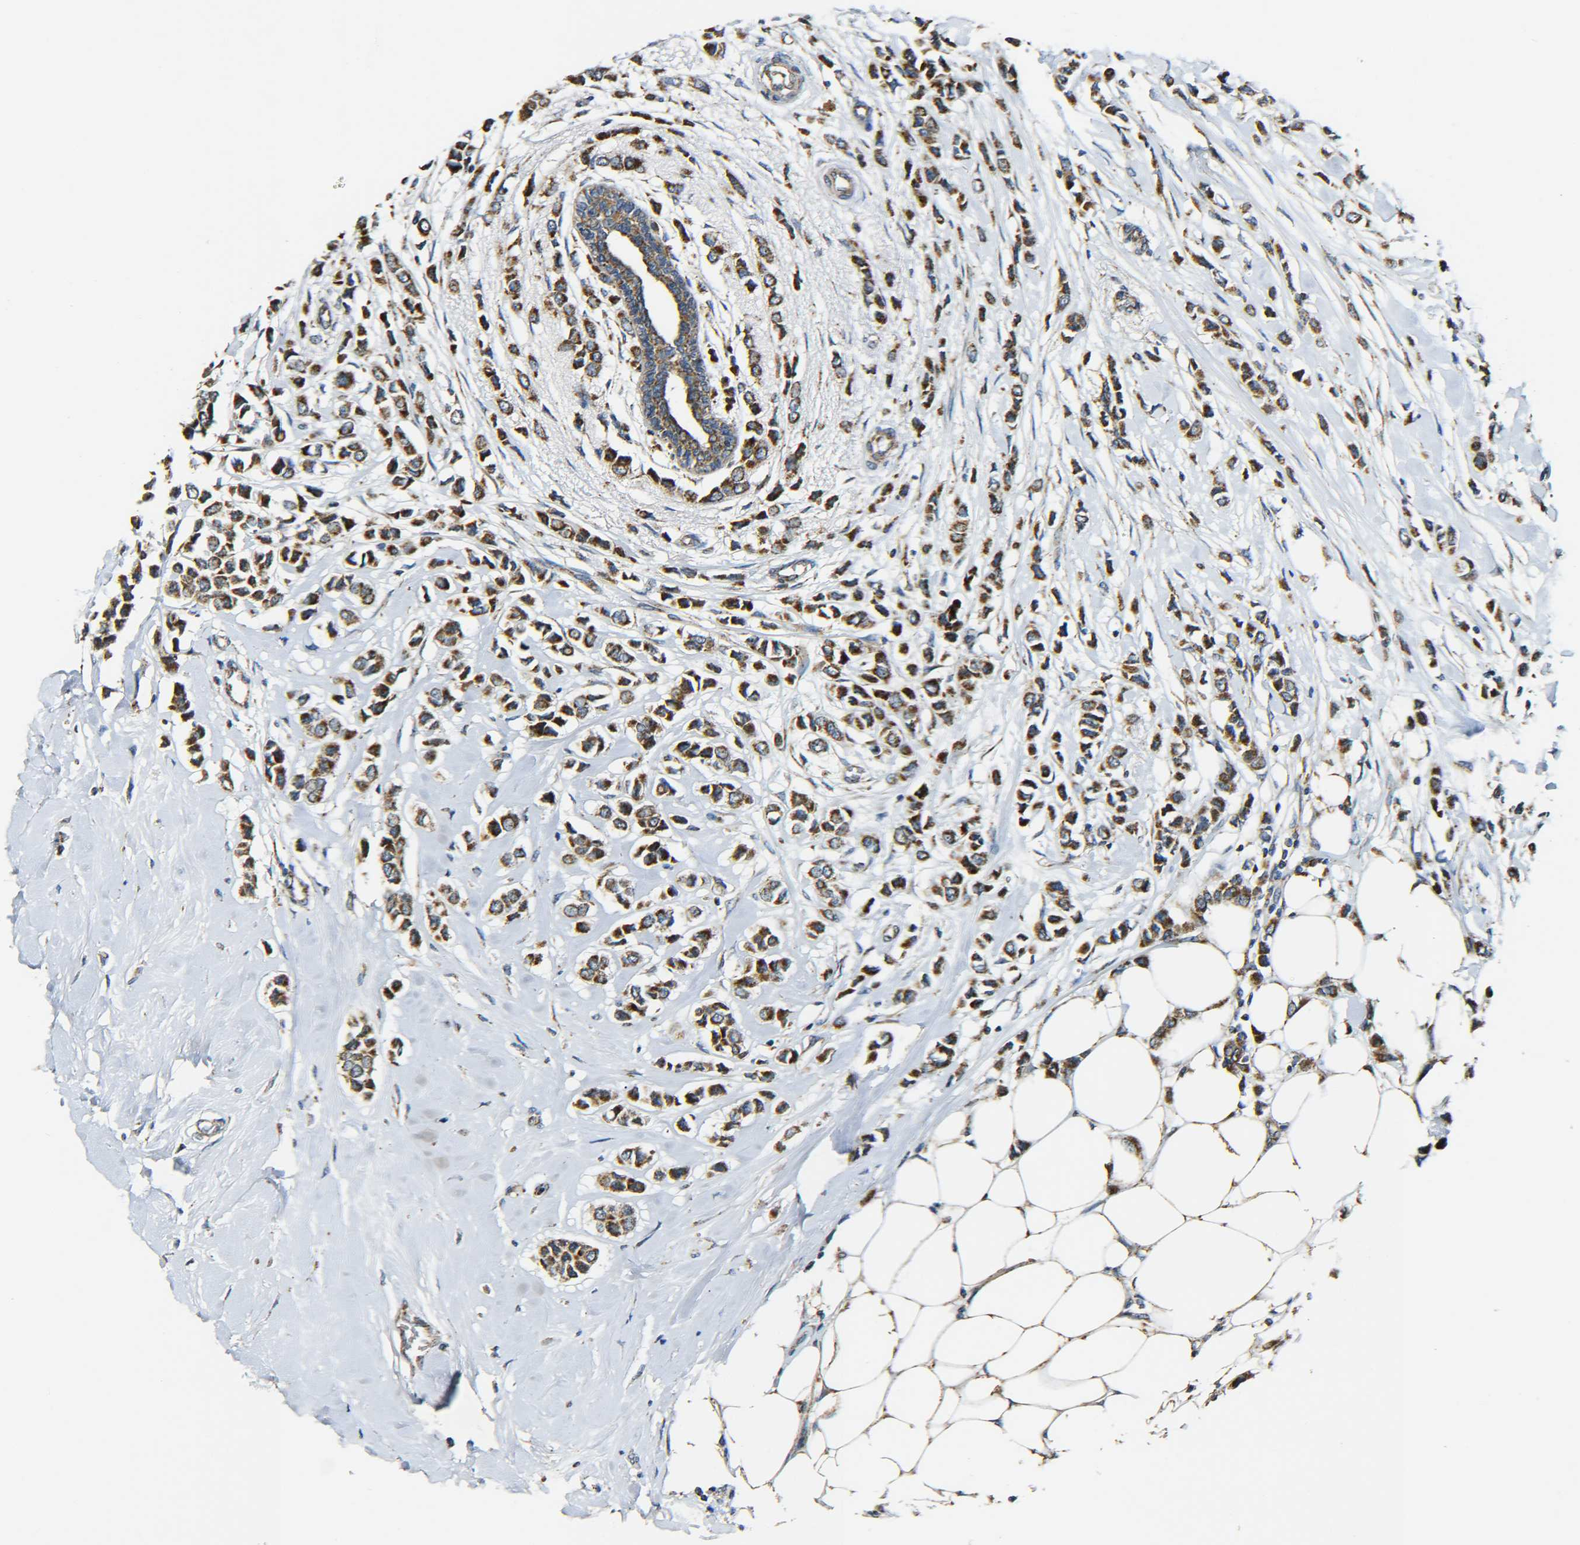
{"staining": {"intensity": "strong", "quantity": ">75%", "location": "cytoplasmic/membranous"}, "tissue": "breast cancer", "cell_type": "Tumor cells", "image_type": "cancer", "snomed": [{"axis": "morphology", "description": "Lobular carcinoma"}, {"axis": "topography", "description": "Breast"}], "caption": "Breast cancer (lobular carcinoma) stained with a brown dye displays strong cytoplasmic/membranous positive positivity in about >75% of tumor cells.", "gene": "NR3C2", "patient": {"sex": "female", "age": 51}}